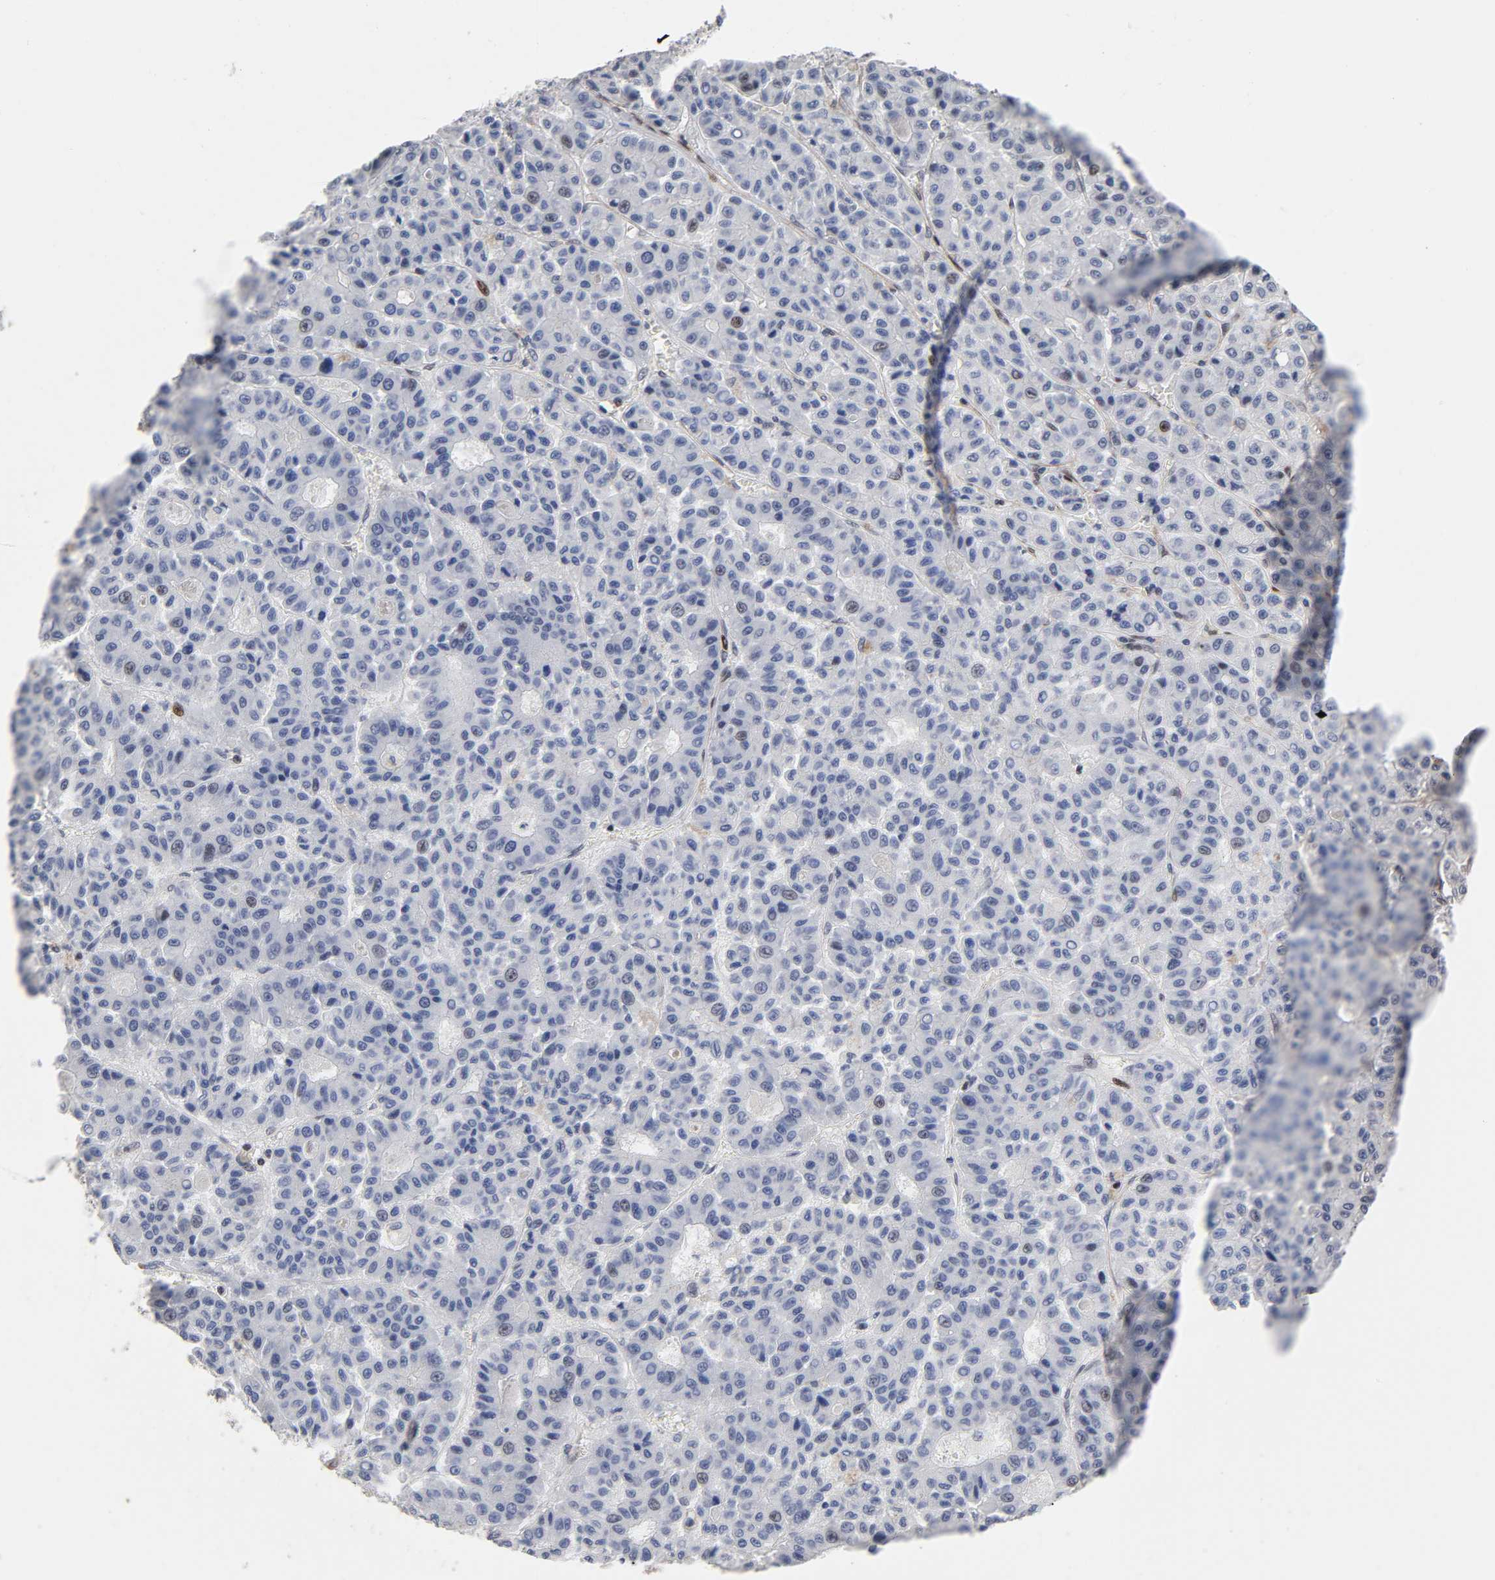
{"staining": {"intensity": "negative", "quantity": "none", "location": "none"}, "tissue": "liver cancer", "cell_type": "Tumor cells", "image_type": "cancer", "snomed": [{"axis": "morphology", "description": "Carcinoma, Hepatocellular, NOS"}, {"axis": "topography", "description": "Liver"}], "caption": "An image of liver hepatocellular carcinoma stained for a protein shows no brown staining in tumor cells.", "gene": "STK38", "patient": {"sex": "male", "age": 70}}